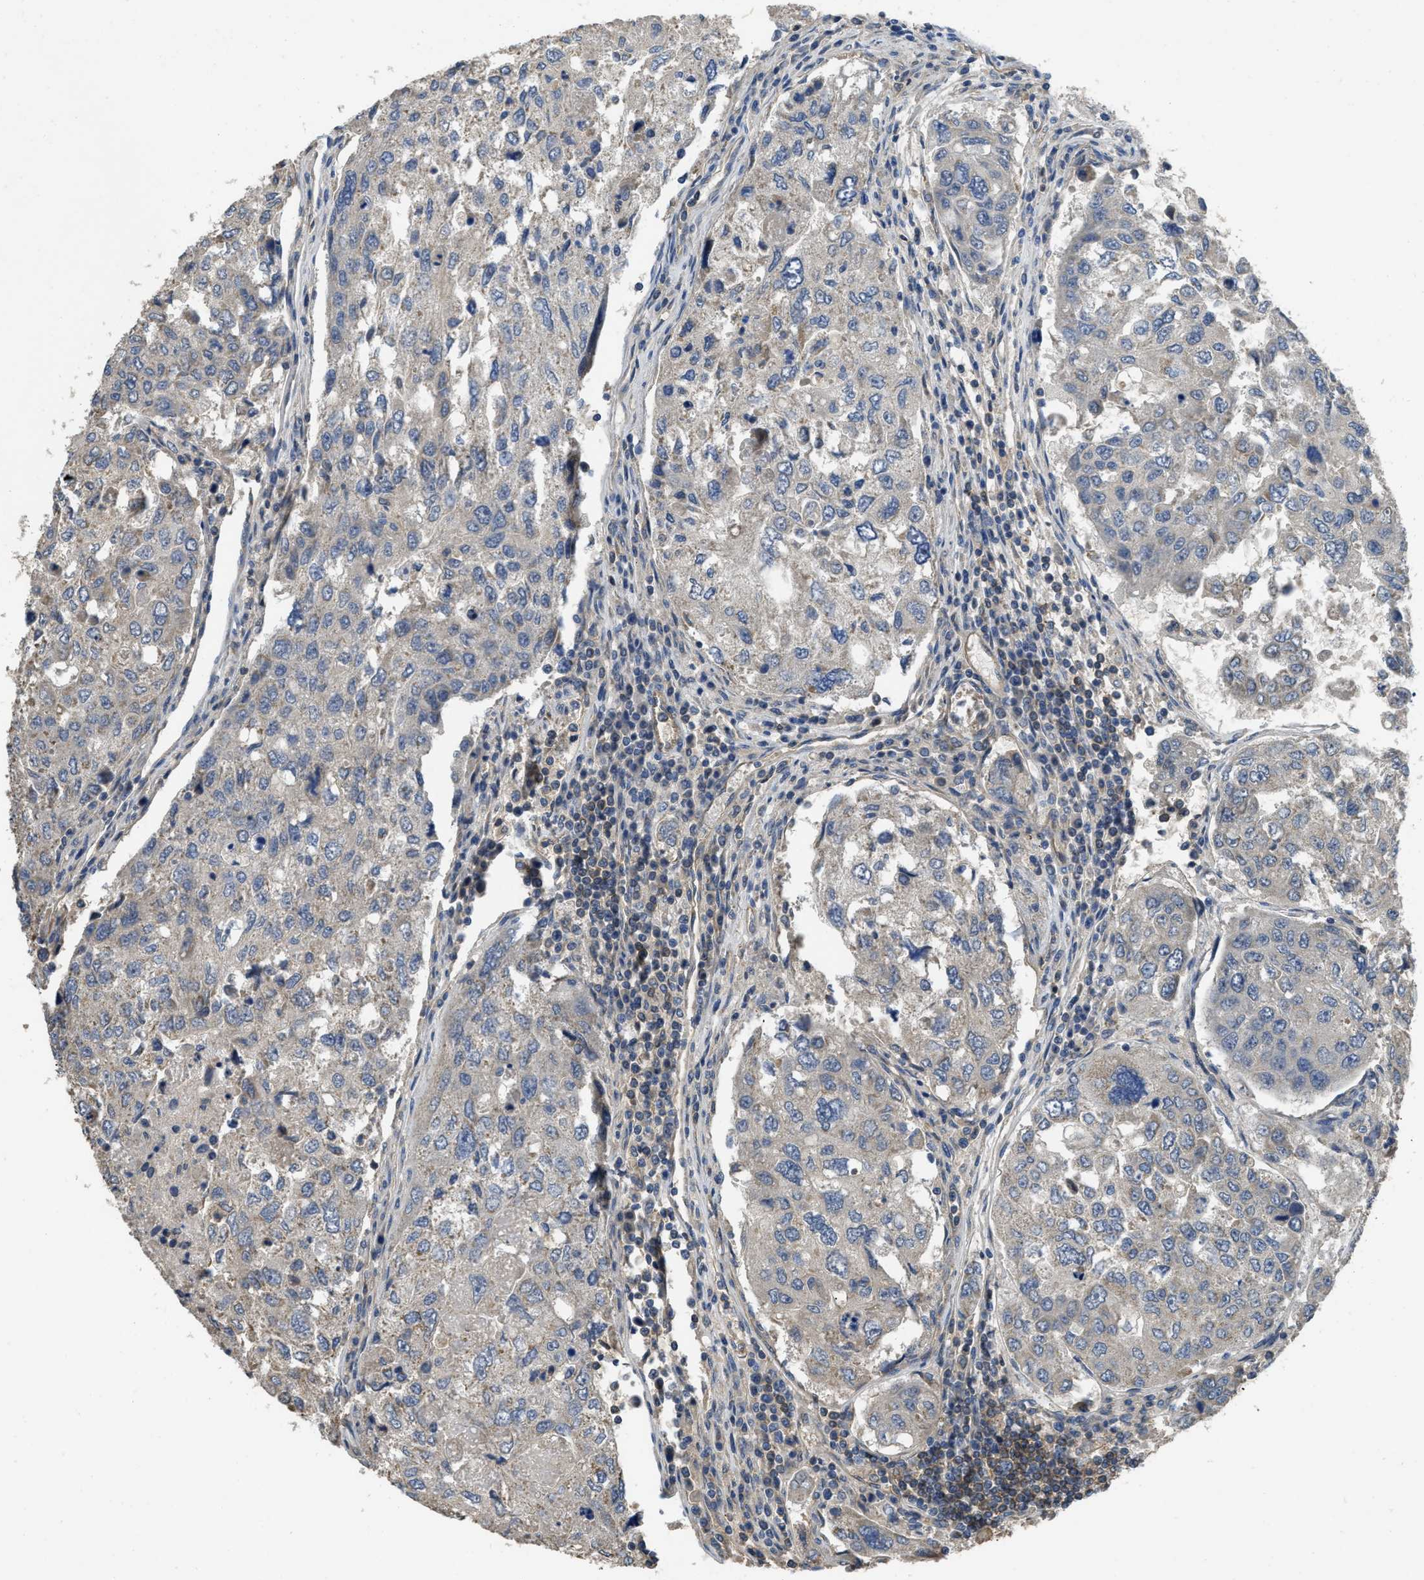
{"staining": {"intensity": "negative", "quantity": "none", "location": "none"}, "tissue": "urothelial cancer", "cell_type": "Tumor cells", "image_type": "cancer", "snomed": [{"axis": "morphology", "description": "Urothelial carcinoma, High grade"}, {"axis": "topography", "description": "Lymph node"}, {"axis": "topography", "description": "Urinary bladder"}], "caption": "This is a micrograph of IHC staining of urothelial cancer, which shows no expression in tumor cells.", "gene": "PPP3CA", "patient": {"sex": "male", "age": 51}}